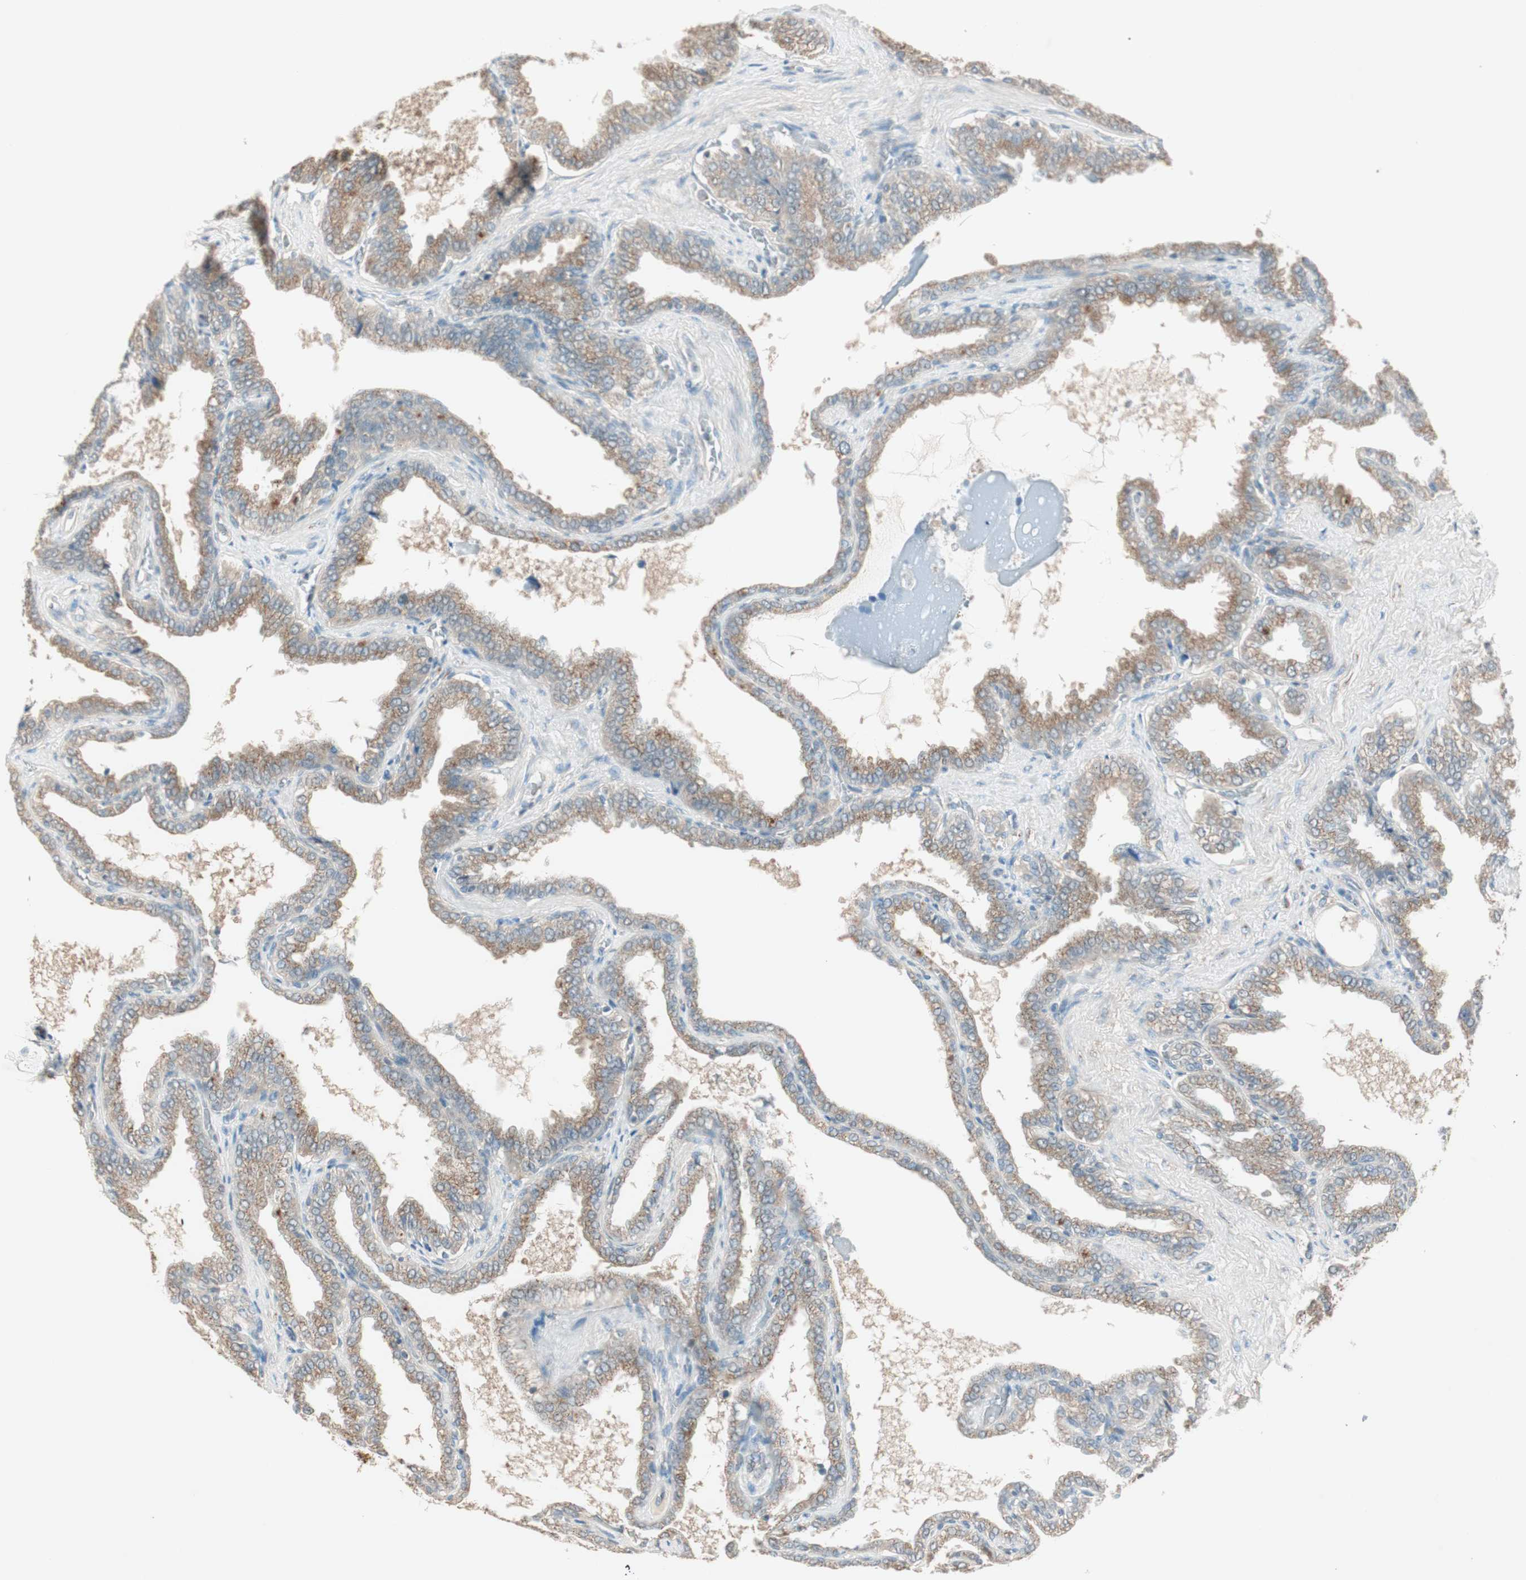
{"staining": {"intensity": "moderate", "quantity": ">75%", "location": "cytoplasmic/membranous"}, "tissue": "seminal vesicle", "cell_type": "Glandular cells", "image_type": "normal", "snomed": [{"axis": "morphology", "description": "Normal tissue, NOS"}, {"axis": "topography", "description": "Seminal veicle"}], "caption": "A brown stain highlights moderate cytoplasmic/membranous staining of a protein in glandular cells of unremarkable human seminal vesicle. Ihc stains the protein of interest in brown and the nuclei are stained blue.", "gene": "SEC16A", "patient": {"sex": "male", "age": 46}}